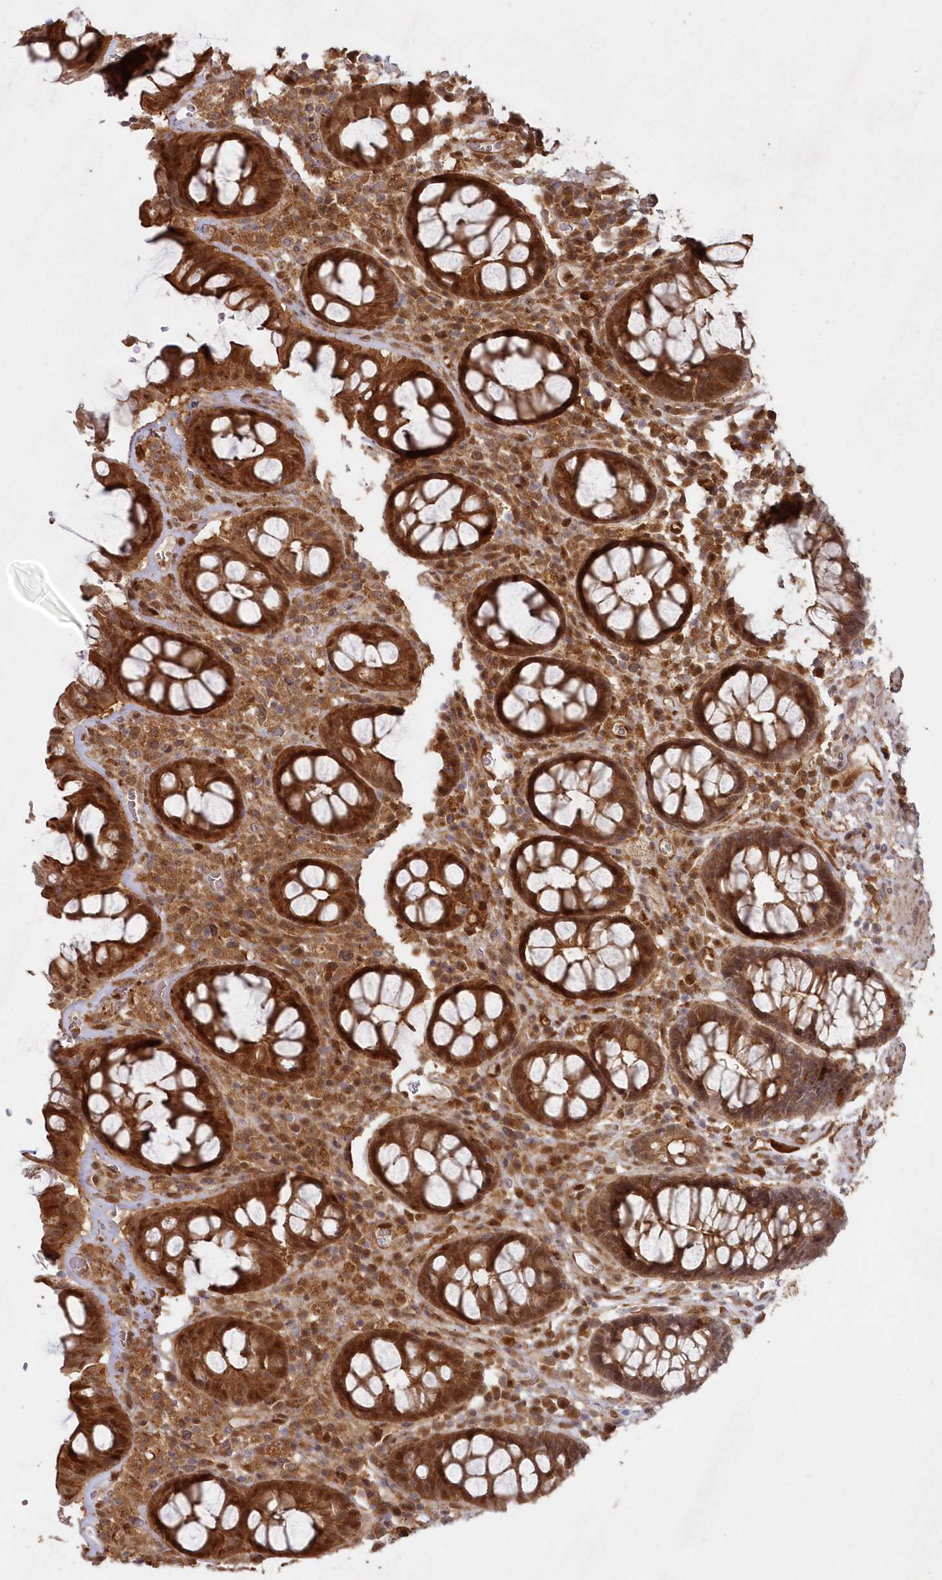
{"staining": {"intensity": "strong", "quantity": ">75%", "location": "cytoplasmic/membranous,nuclear"}, "tissue": "rectum", "cell_type": "Glandular cells", "image_type": "normal", "snomed": [{"axis": "morphology", "description": "Normal tissue, NOS"}, {"axis": "topography", "description": "Rectum"}], "caption": "An image of rectum stained for a protein reveals strong cytoplasmic/membranous,nuclear brown staining in glandular cells.", "gene": "GBE1", "patient": {"sex": "male", "age": 64}}